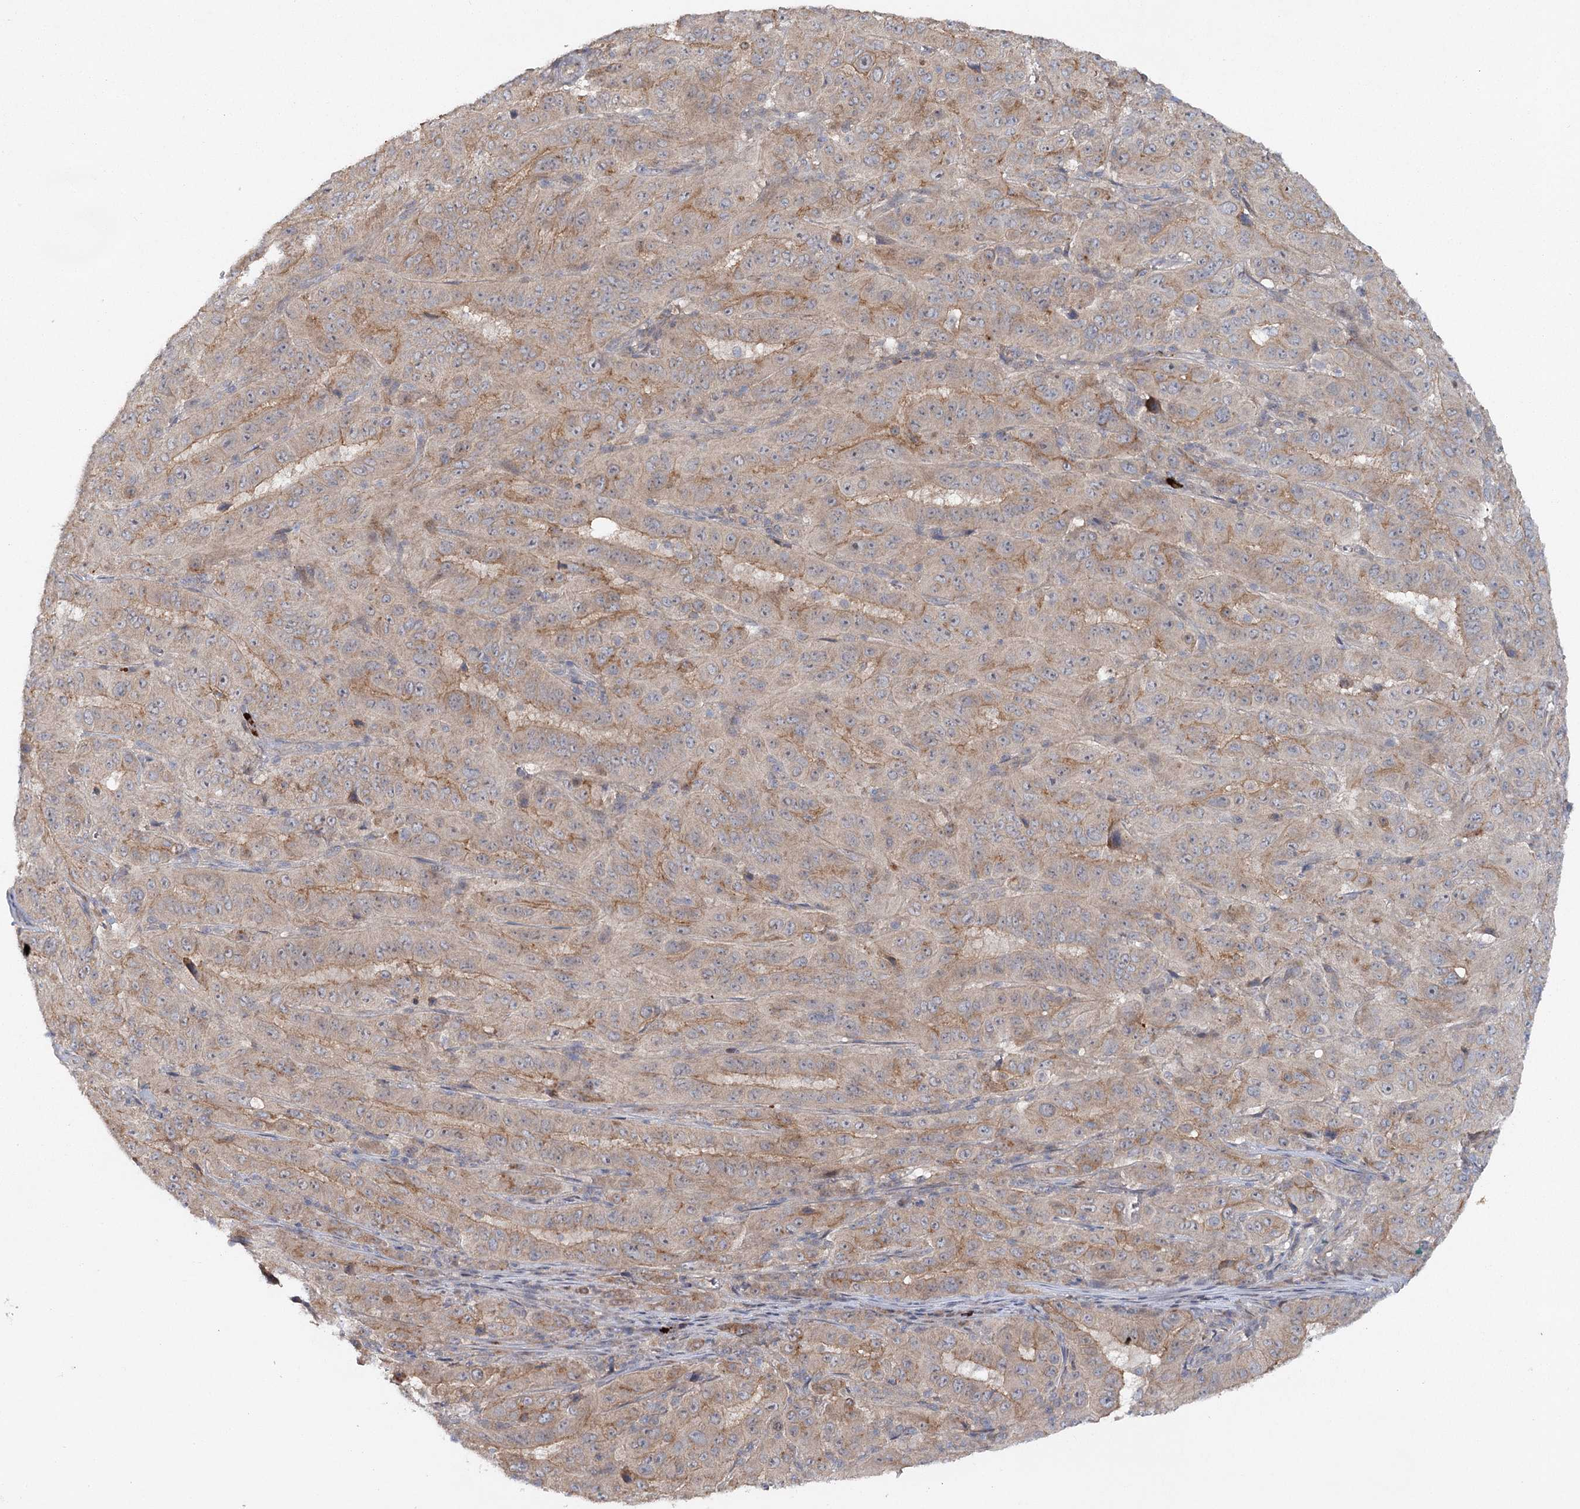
{"staining": {"intensity": "moderate", "quantity": ">75%", "location": "cytoplasmic/membranous"}, "tissue": "pancreatic cancer", "cell_type": "Tumor cells", "image_type": "cancer", "snomed": [{"axis": "morphology", "description": "Adenocarcinoma, NOS"}, {"axis": "topography", "description": "Pancreas"}], "caption": "Pancreatic cancer stained with IHC exhibits moderate cytoplasmic/membranous expression in approximately >75% of tumor cells.", "gene": "MAP3K13", "patient": {"sex": "male", "age": 63}}